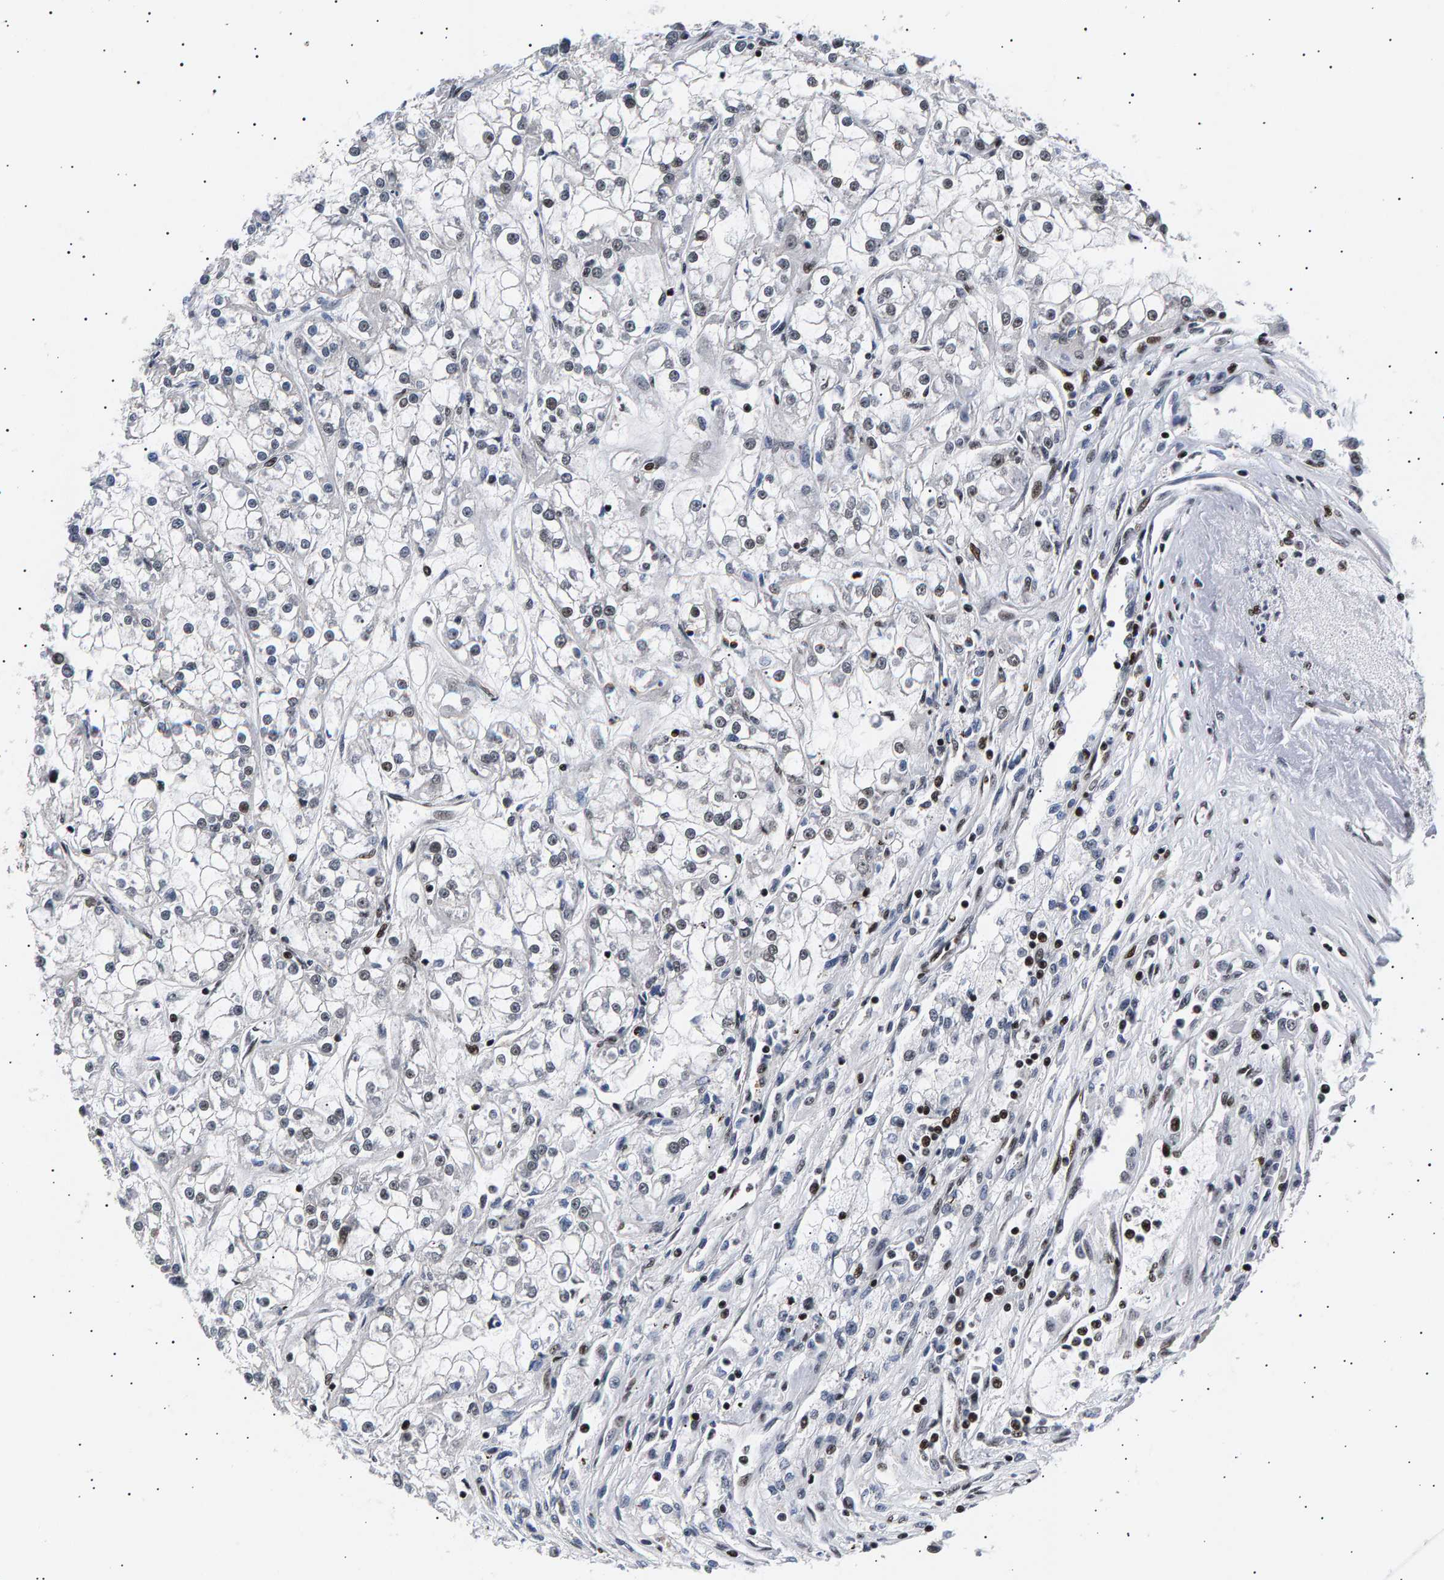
{"staining": {"intensity": "weak", "quantity": "<25%", "location": "nuclear"}, "tissue": "renal cancer", "cell_type": "Tumor cells", "image_type": "cancer", "snomed": [{"axis": "morphology", "description": "Adenocarcinoma, NOS"}, {"axis": "topography", "description": "Kidney"}], "caption": "IHC image of neoplastic tissue: human renal adenocarcinoma stained with DAB exhibits no significant protein staining in tumor cells.", "gene": "ANKRD40", "patient": {"sex": "female", "age": 52}}